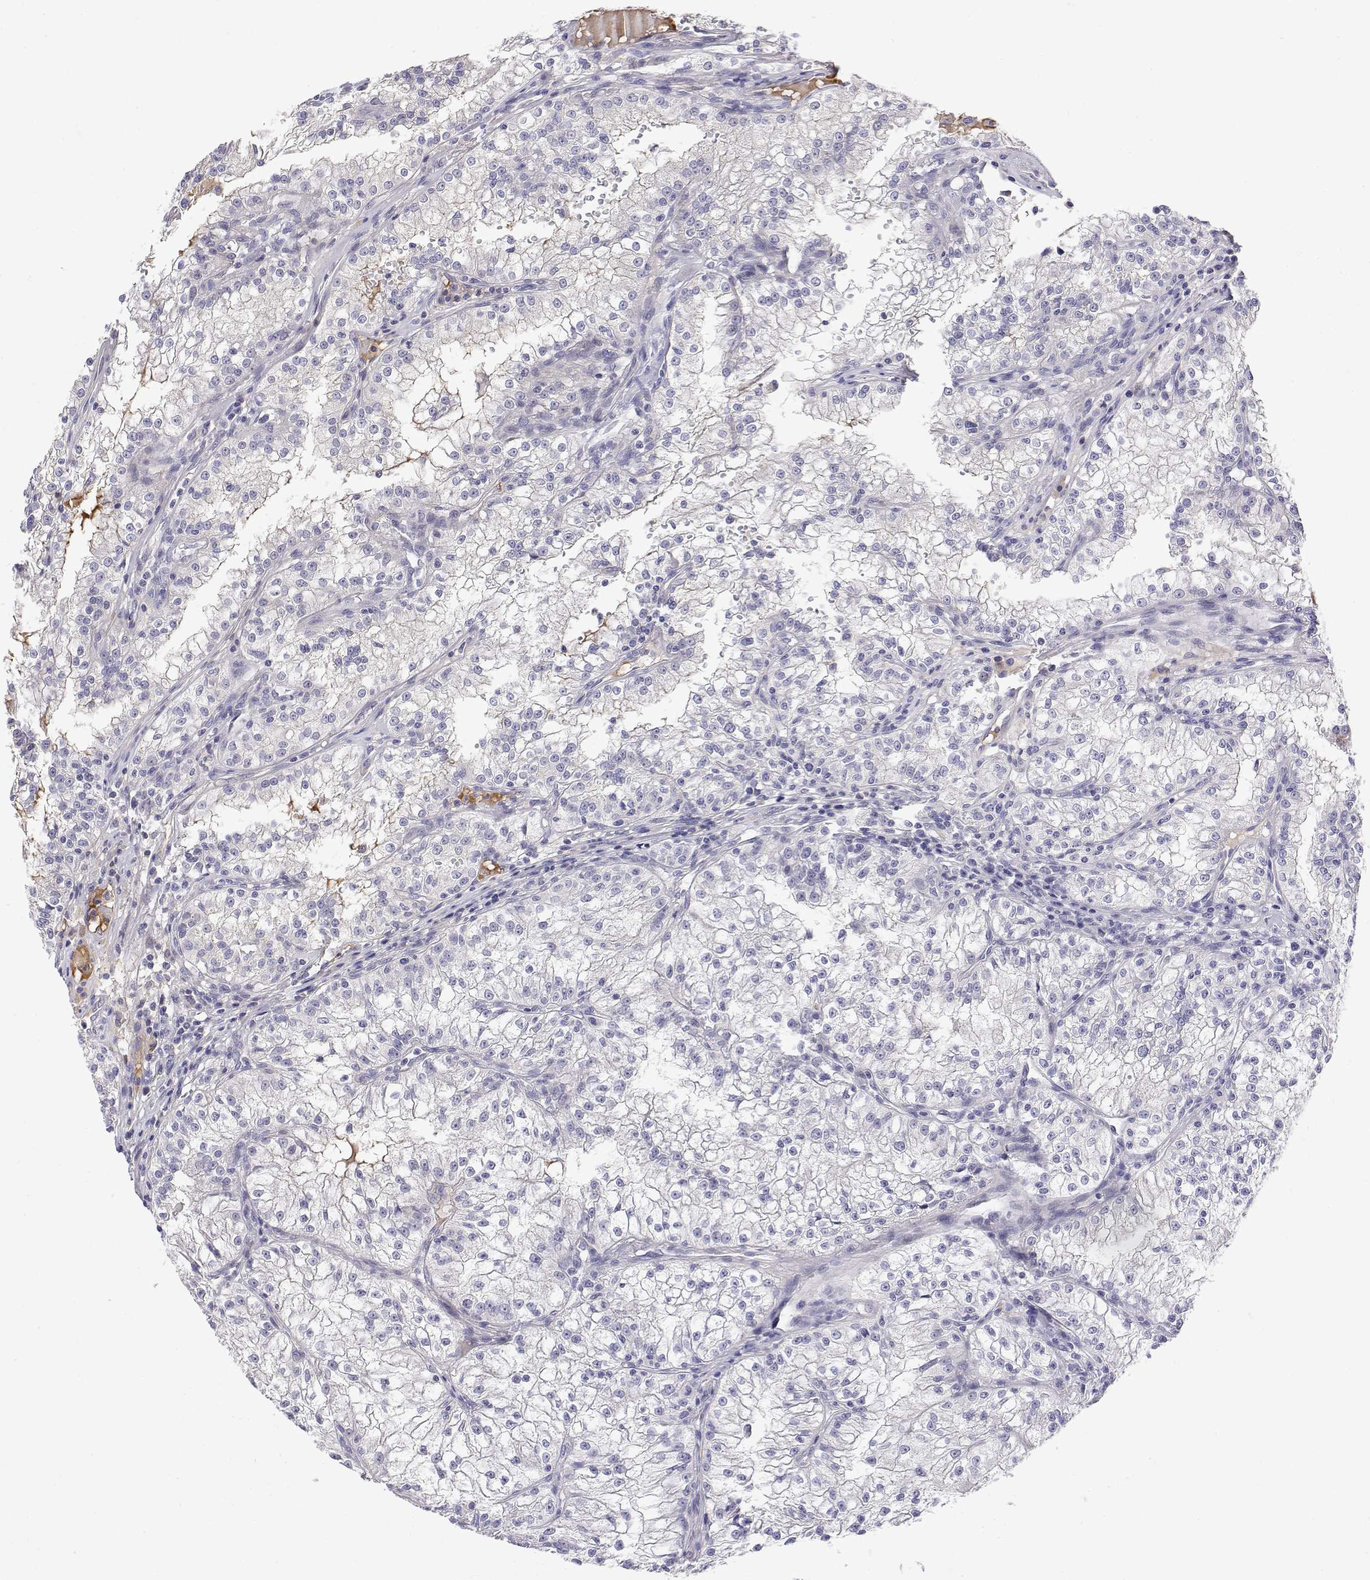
{"staining": {"intensity": "negative", "quantity": "none", "location": "none"}, "tissue": "renal cancer", "cell_type": "Tumor cells", "image_type": "cancer", "snomed": [{"axis": "morphology", "description": "Adenocarcinoma, NOS"}, {"axis": "topography", "description": "Kidney"}], "caption": "Immunohistochemistry (IHC) of human adenocarcinoma (renal) exhibits no staining in tumor cells. (Immunohistochemistry, brightfield microscopy, high magnification).", "gene": "GGACT", "patient": {"sex": "male", "age": 36}}